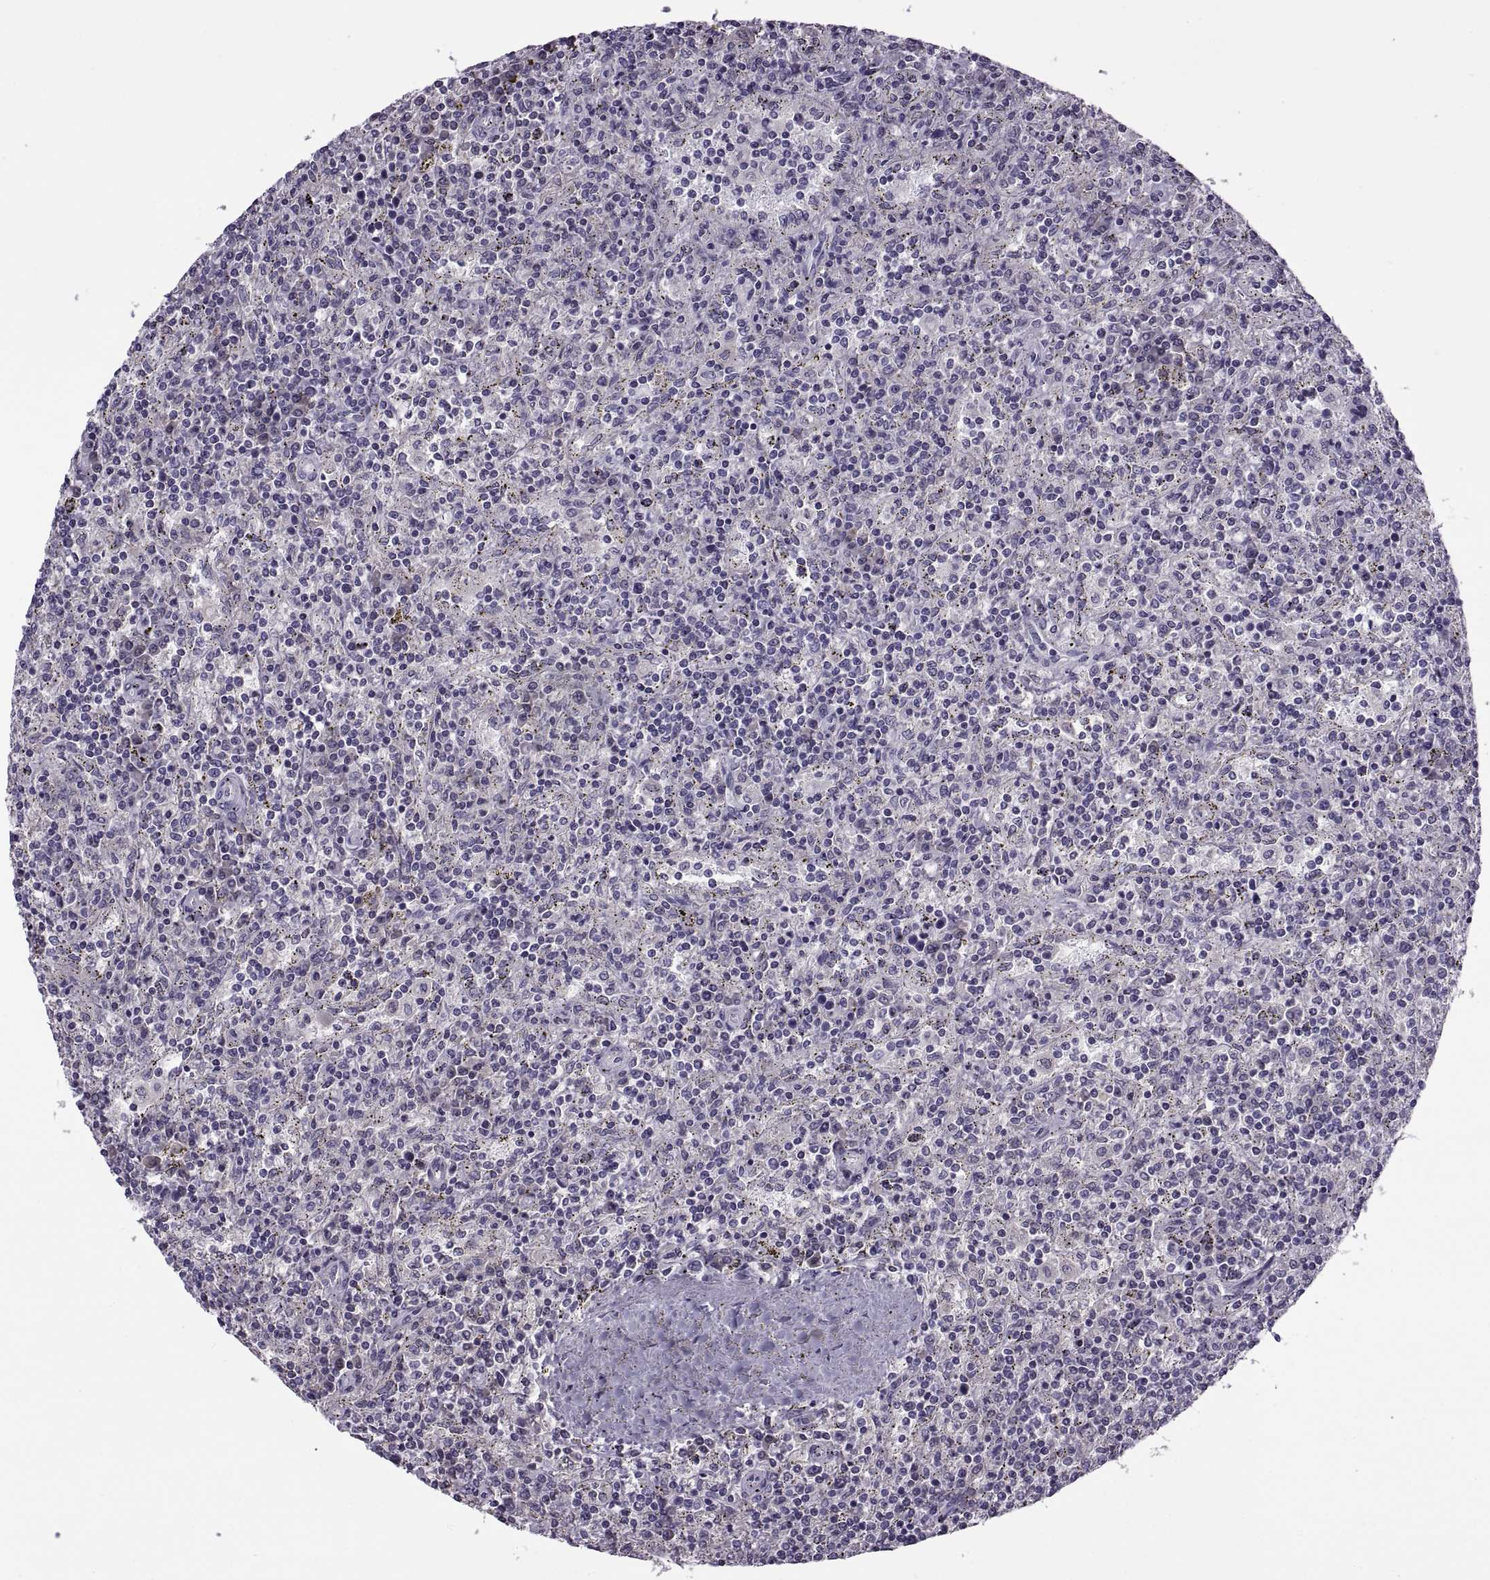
{"staining": {"intensity": "negative", "quantity": "none", "location": "none"}, "tissue": "lymphoma", "cell_type": "Tumor cells", "image_type": "cancer", "snomed": [{"axis": "morphology", "description": "Malignant lymphoma, non-Hodgkin's type, Low grade"}, {"axis": "topography", "description": "Spleen"}], "caption": "DAB (3,3'-diaminobenzidine) immunohistochemical staining of human lymphoma shows no significant staining in tumor cells.", "gene": "RSPH6A", "patient": {"sex": "male", "age": 62}}